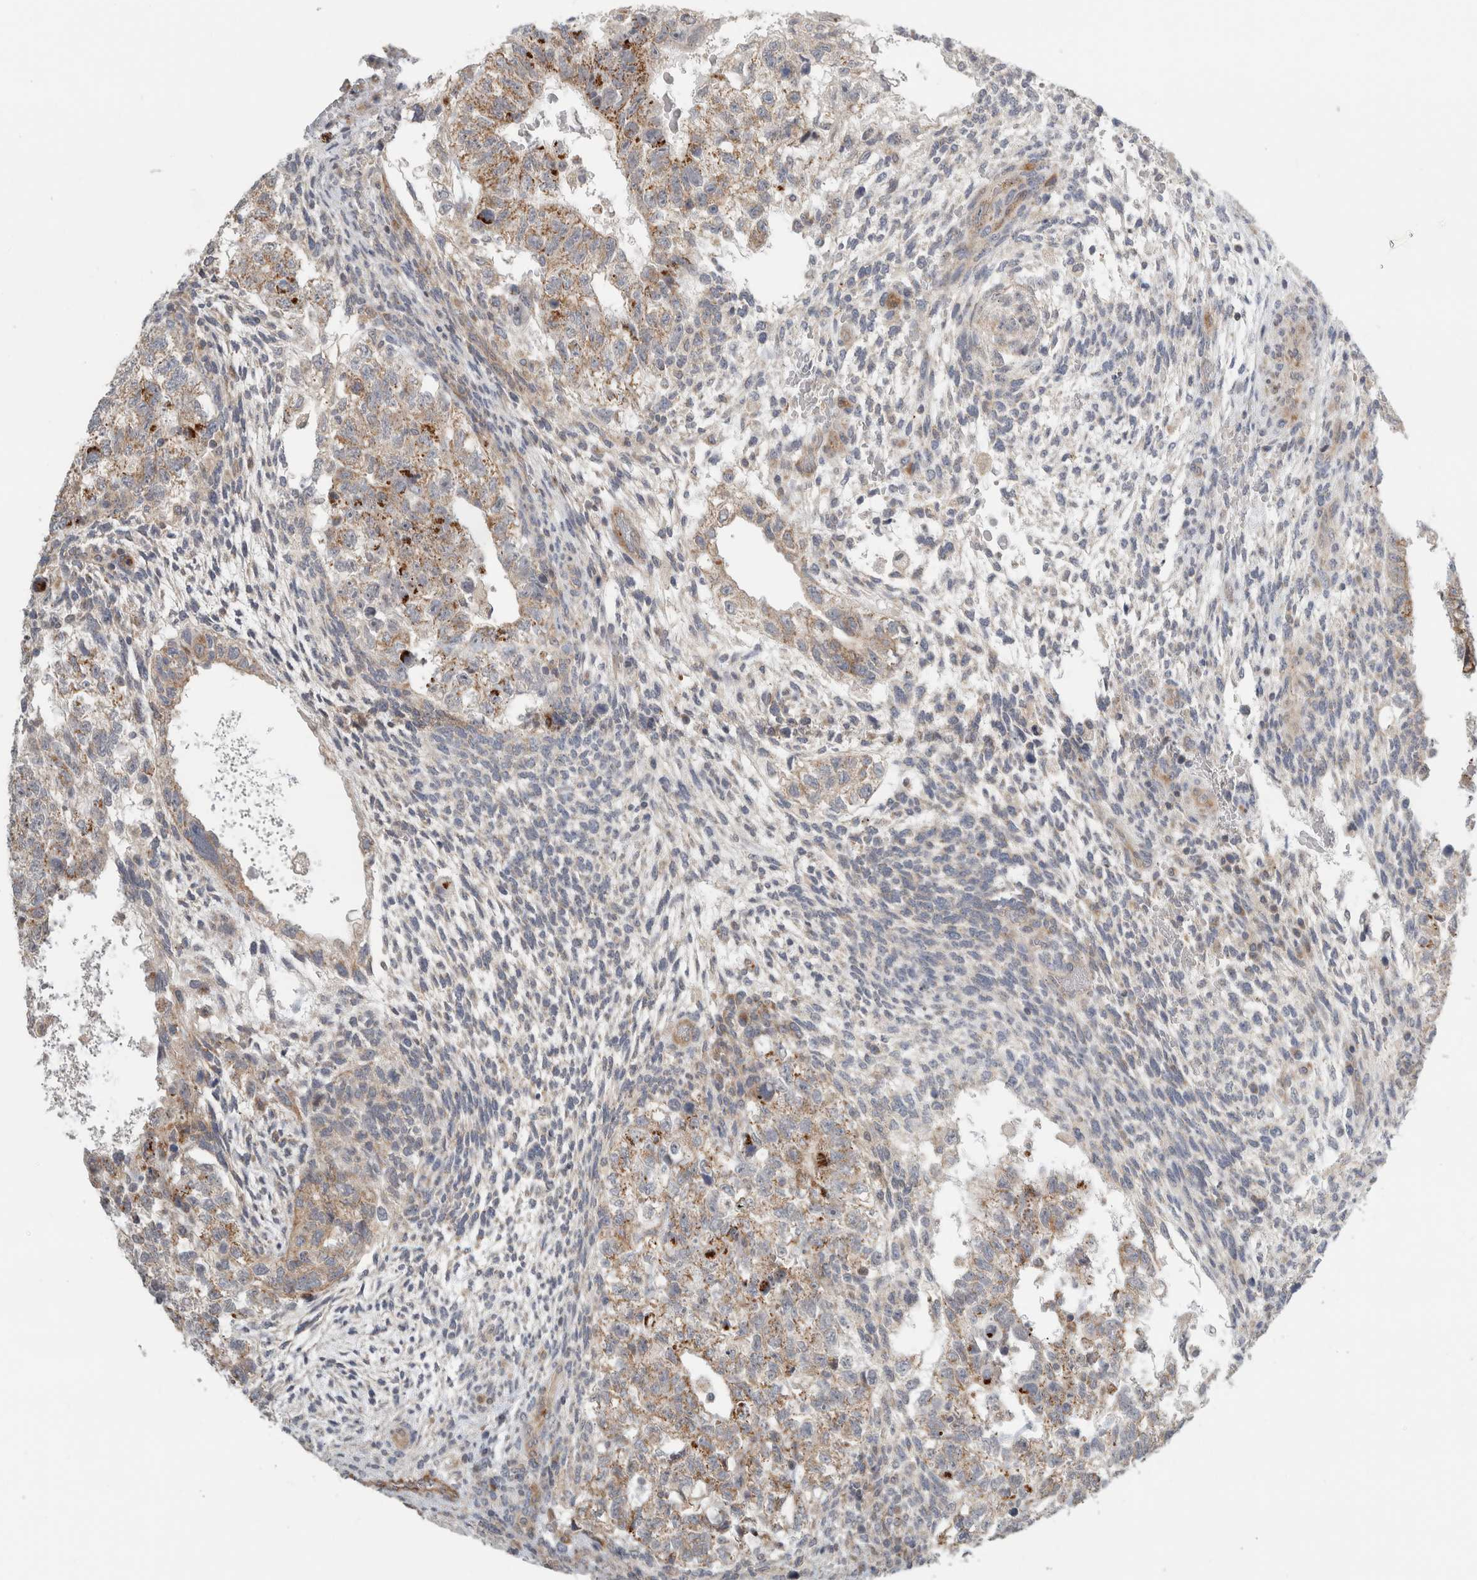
{"staining": {"intensity": "weak", "quantity": ">75%", "location": "cytoplasmic/membranous"}, "tissue": "testis cancer", "cell_type": "Tumor cells", "image_type": "cancer", "snomed": [{"axis": "morphology", "description": "Carcinoma, Embryonal, NOS"}, {"axis": "topography", "description": "Testis"}], "caption": "Protein expression analysis of human embryonal carcinoma (testis) reveals weak cytoplasmic/membranous expression in approximately >75% of tumor cells.", "gene": "KPNA5", "patient": {"sex": "male", "age": 36}}